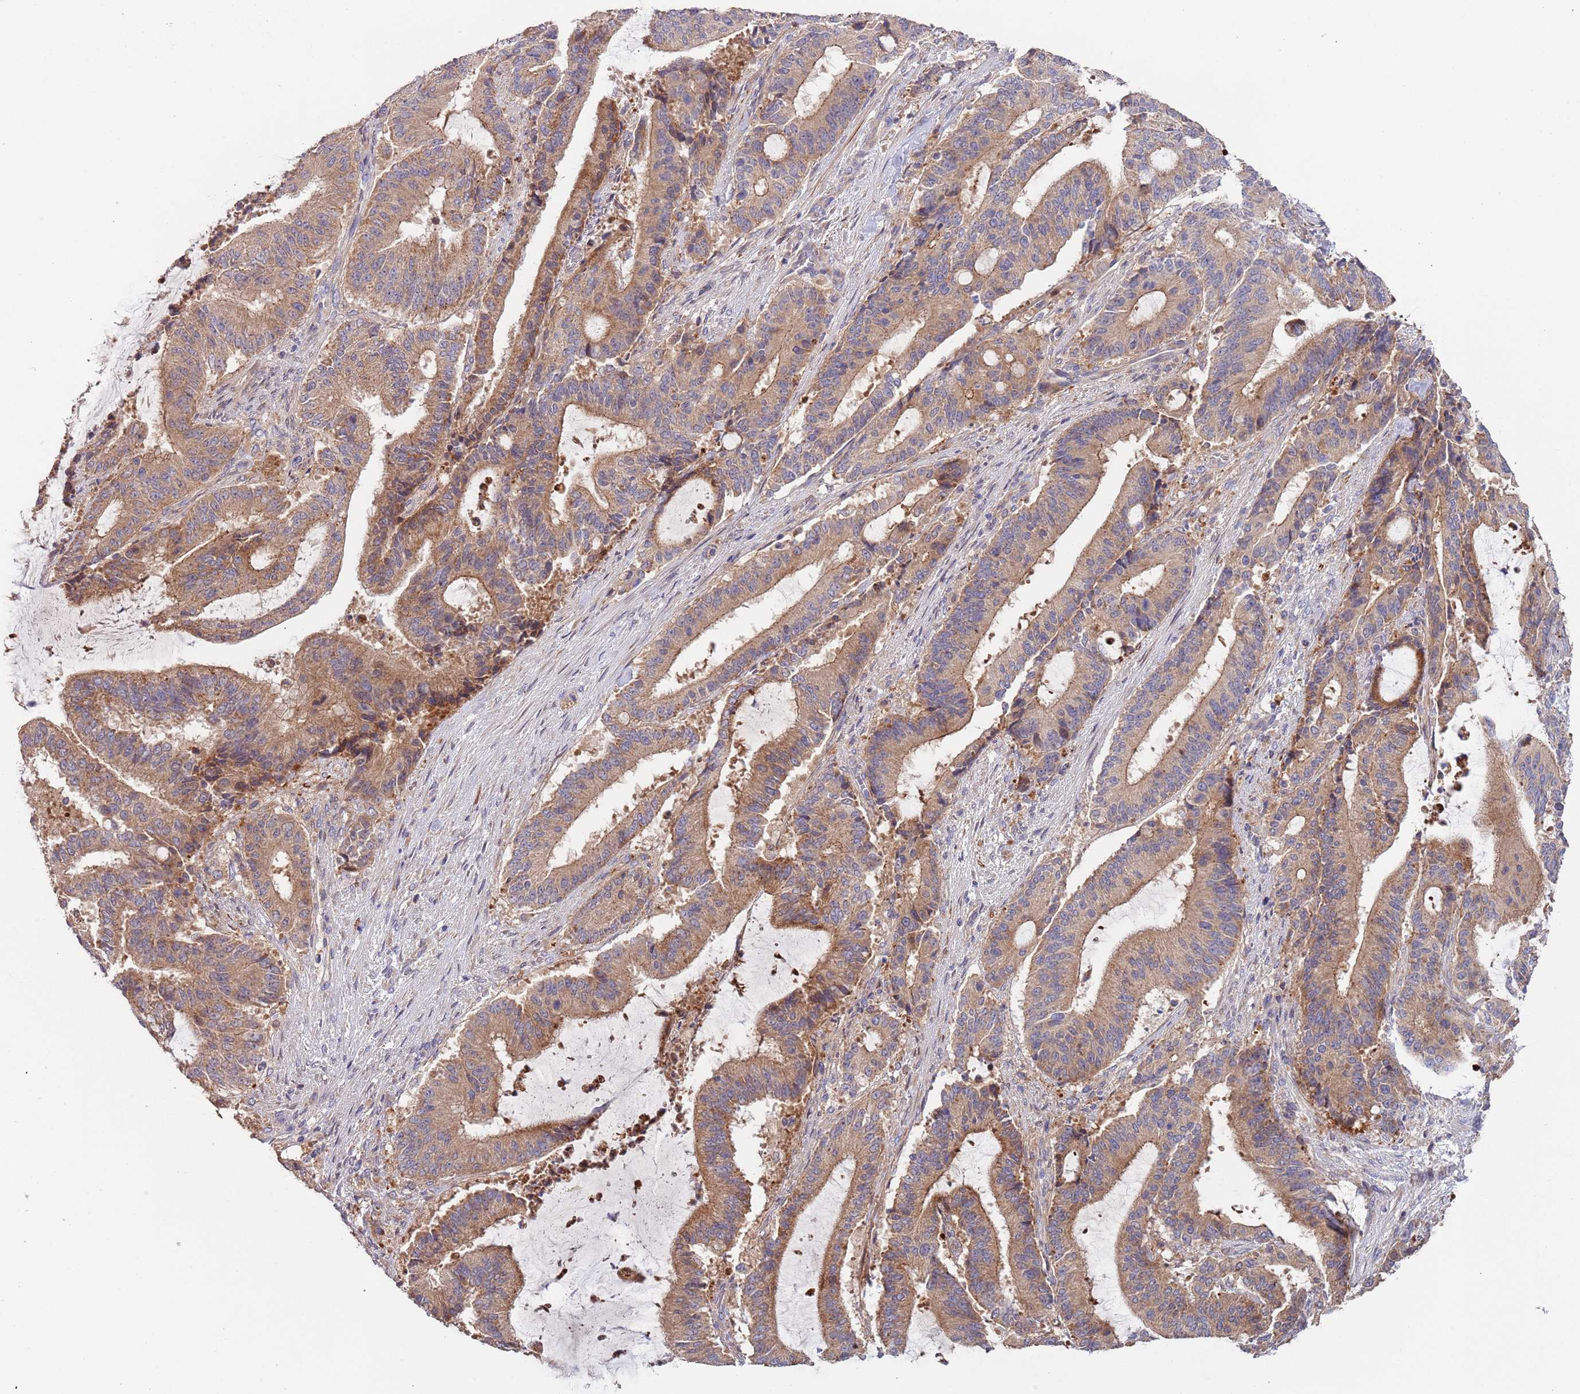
{"staining": {"intensity": "moderate", "quantity": ">75%", "location": "cytoplasmic/membranous"}, "tissue": "liver cancer", "cell_type": "Tumor cells", "image_type": "cancer", "snomed": [{"axis": "morphology", "description": "Normal tissue, NOS"}, {"axis": "morphology", "description": "Cholangiocarcinoma"}, {"axis": "topography", "description": "Liver"}, {"axis": "topography", "description": "Peripheral nerve tissue"}], "caption": "About >75% of tumor cells in human liver cancer exhibit moderate cytoplasmic/membranous protein positivity as visualized by brown immunohistochemical staining.", "gene": "ABCC10", "patient": {"sex": "female", "age": 73}}